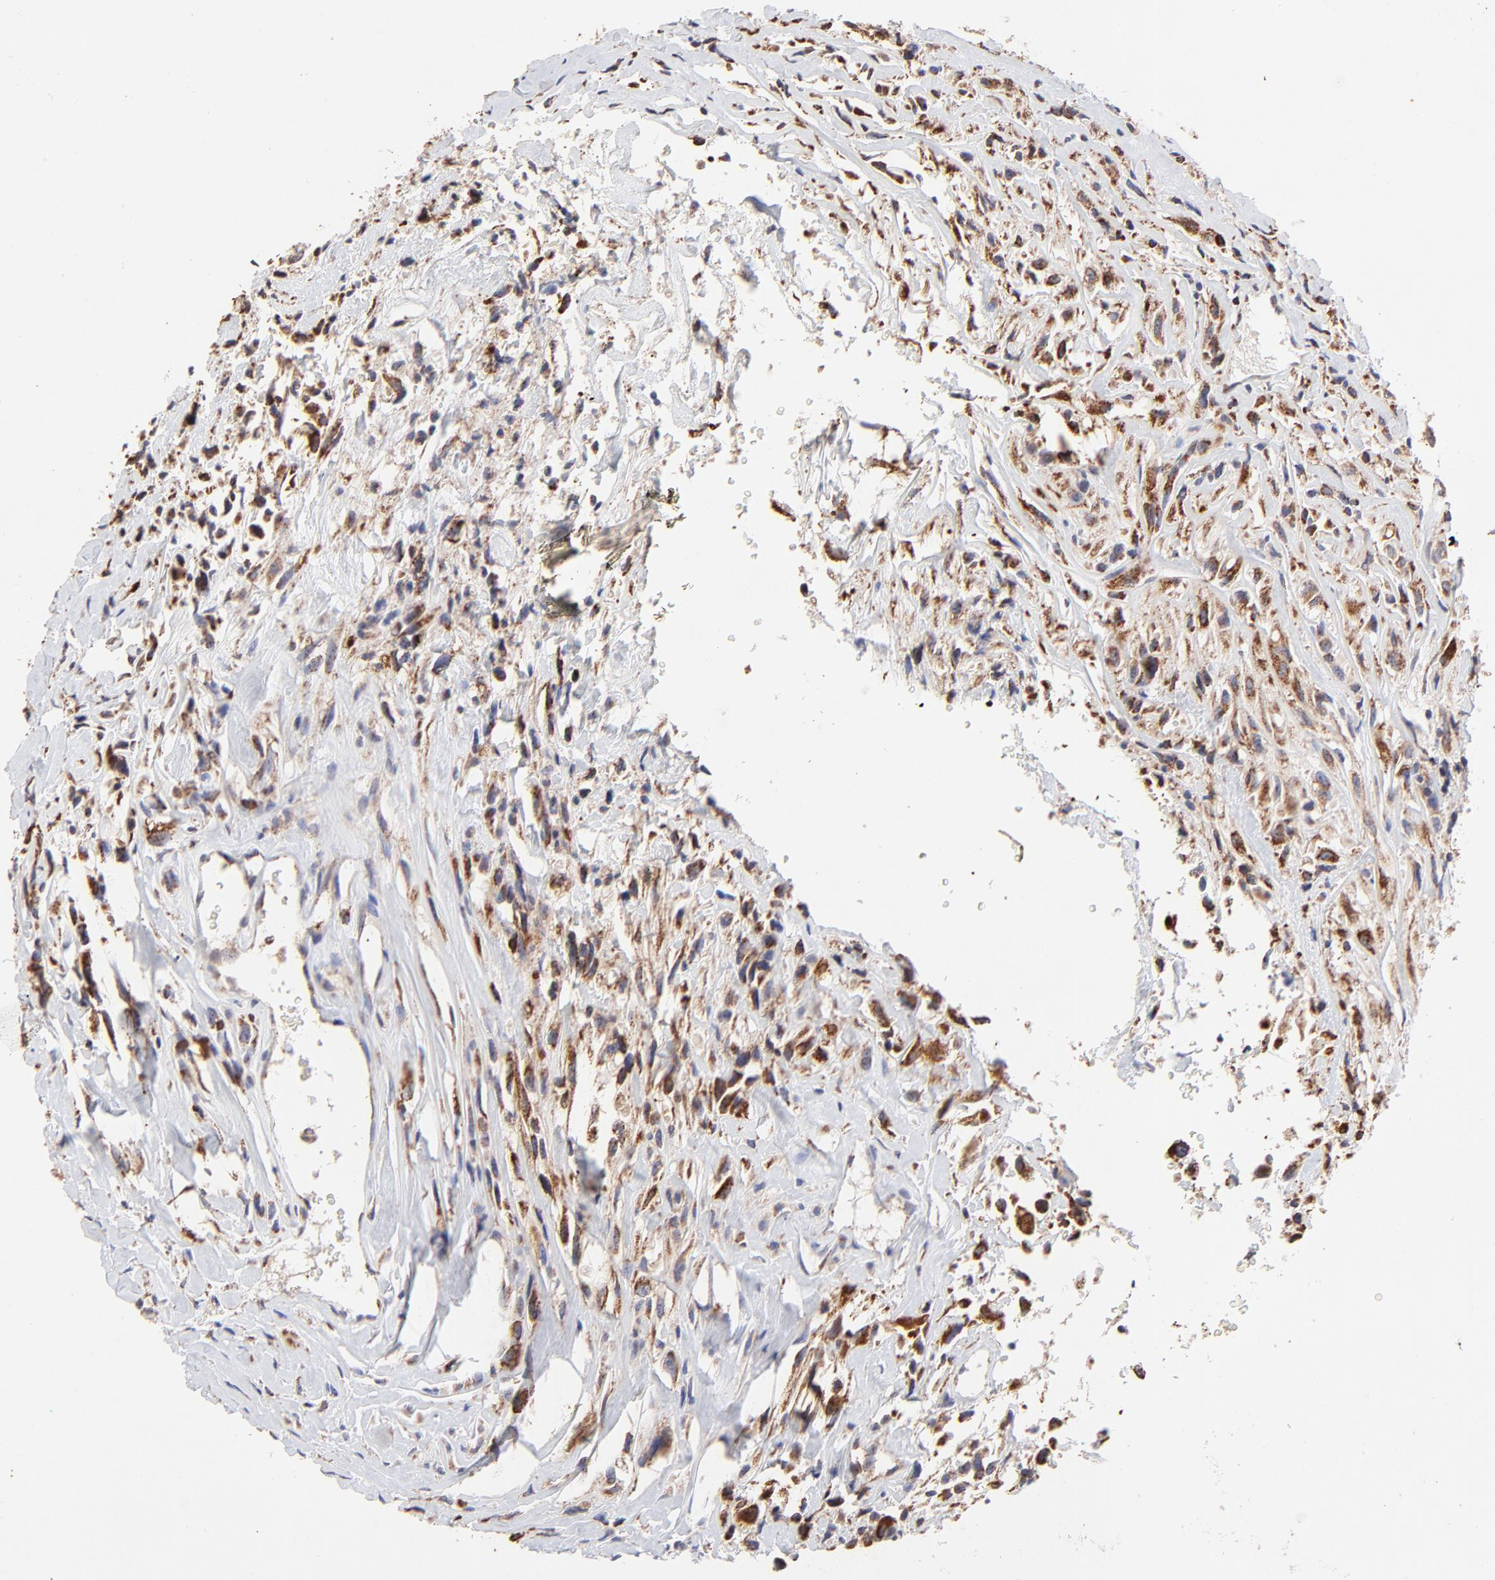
{"staining": {"intensity": "moderate", "quantity": "25%-75%", "location": "cytoplasmic/membranous"}, "tissue": "glioma", "cell_type": "Tumor cells", "image_type": "cancer", "snomed": [{"axis": "morphology", "description": "Glioma, malignant, High grade"}, {"axis": "topography", "description": "Brain"}], "caption": "Moderate cytoplasmic/membranous protein expression is identified in about 25%-75% of tumor cells in malignant glioma (high-grade). The protein of interest is stained brown, and the nuclei are stained in blue (DAB IHC with brightfield microscopy, high magnification).", "gene": "SSBP1", "patient": {"sex": "male", "age": 48}}